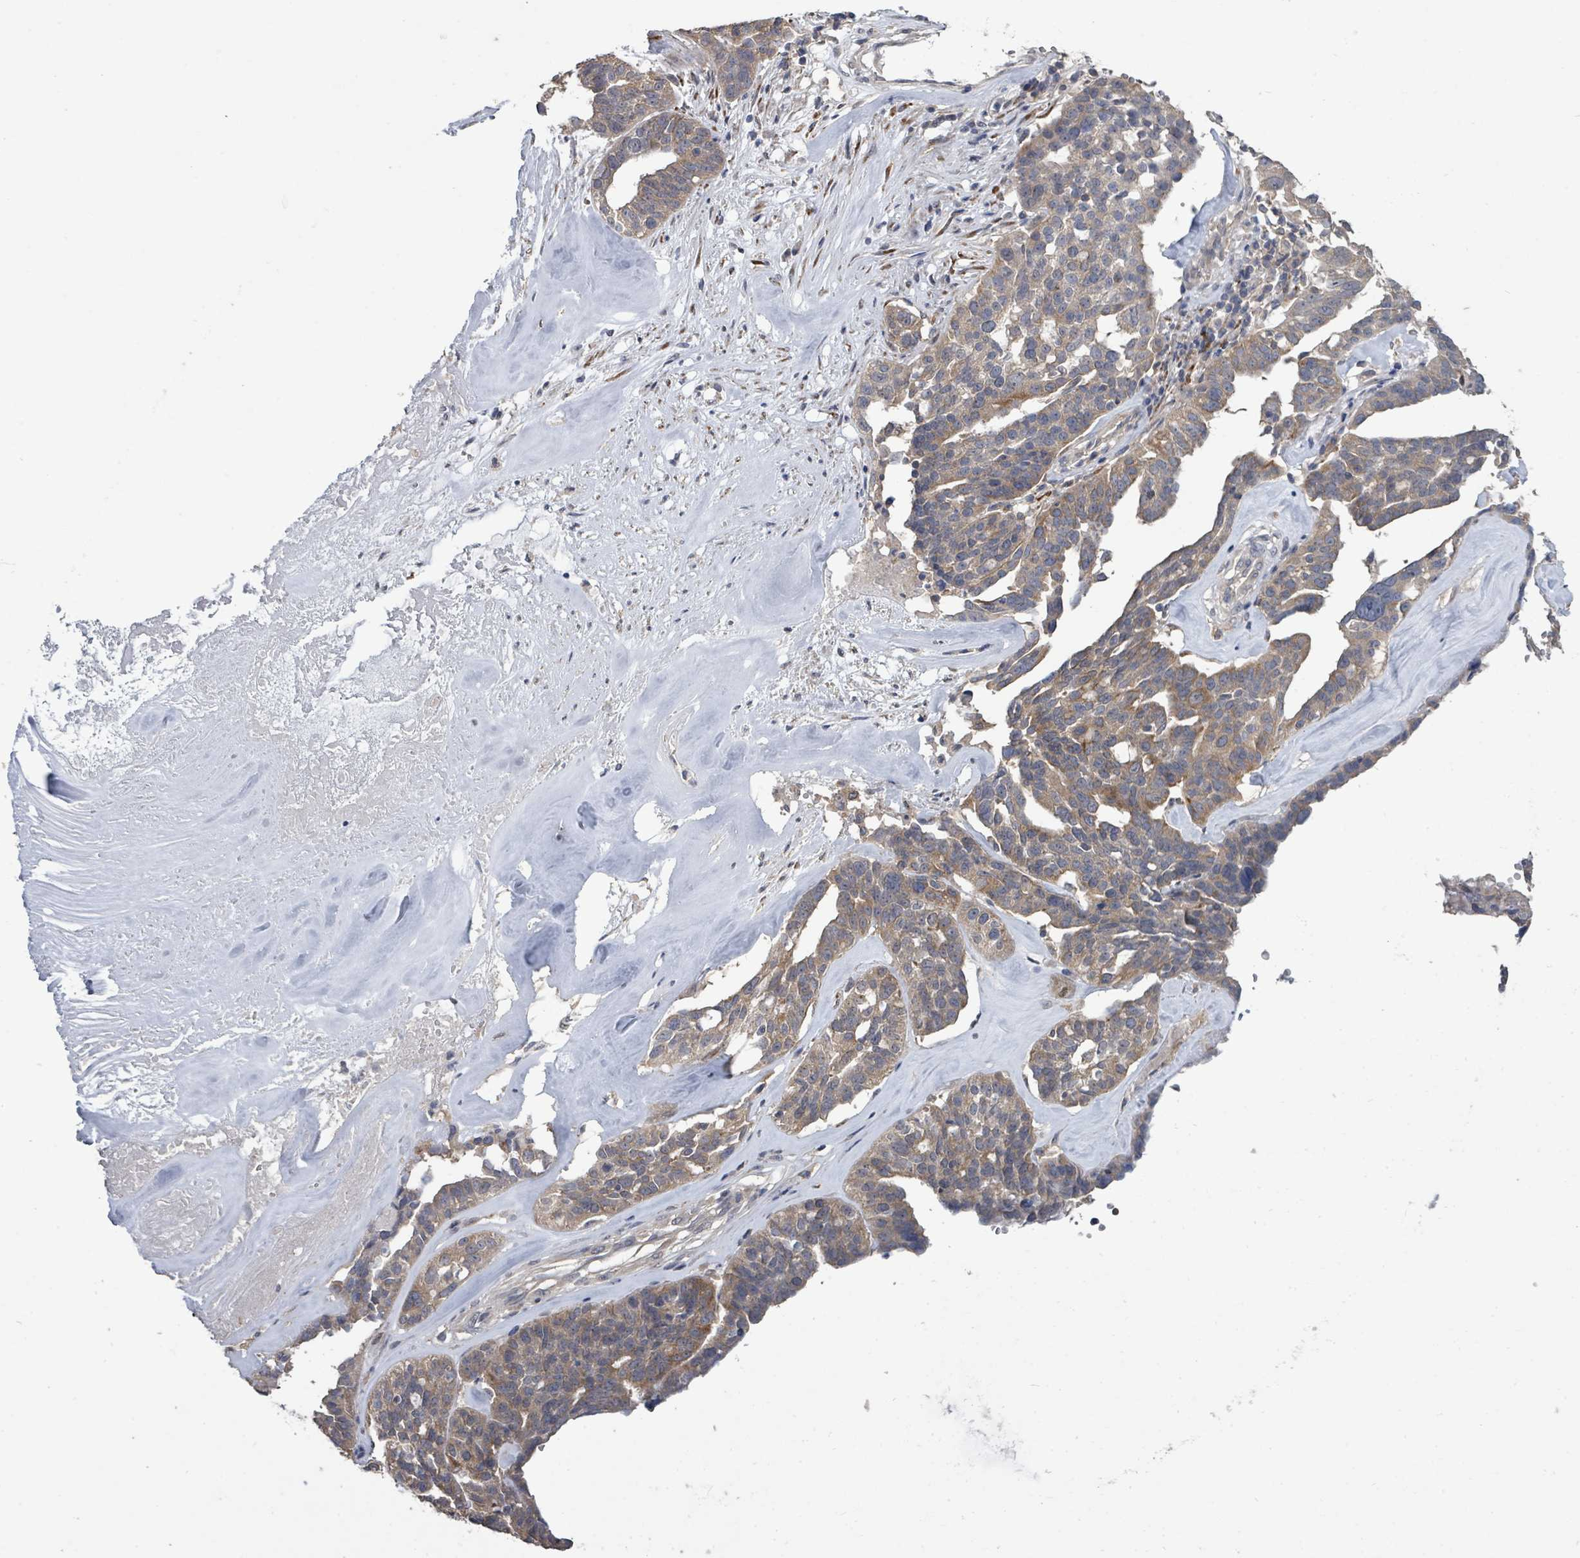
{"staining": {"intensity": "weak", "quantity": ">75%", "location": "cytoplasmic/membranous"}, "tissue": "ovarian cancer", "cell_type": "Tumor cells", "image_type": "cancer", "snomed": [{"axis": "morphology", "description": "Cystadenocarcinoma, serous, NOS"}, {"axis": "topography", "description": "Ovary"}], "caption": "A brown stain labels weak cytoplasmic/membranous expression of a protein in human ovarian cancer (serous cystadenocarcinoma) tumor cells. Ihc stains the protein in brown and the nuclei are stained blue.", "gene": "SLC9A7", "patient": {"sex": "female", "age": 59}}